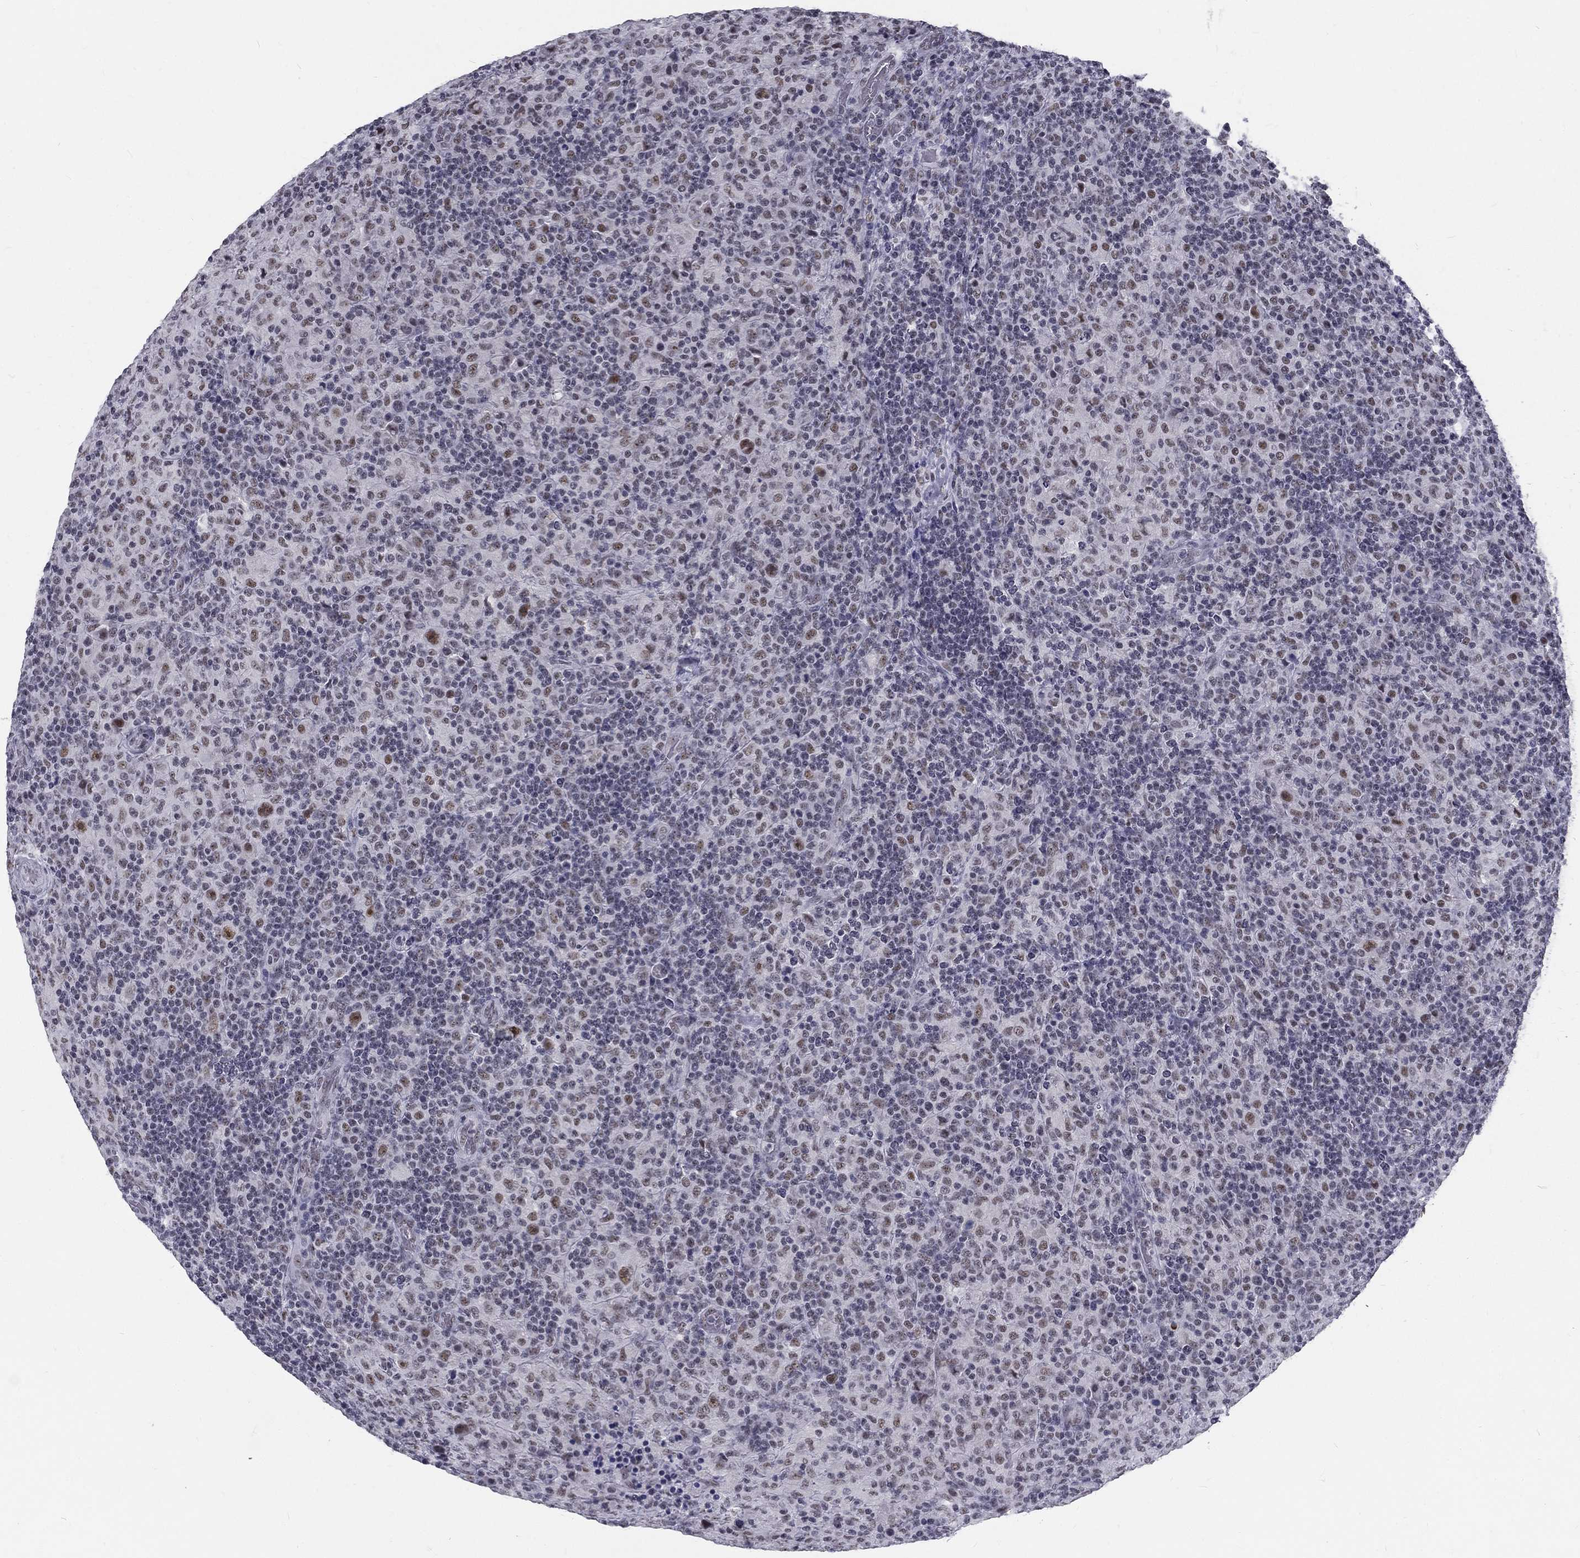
{"staining": {"intensity": "moderate", "quantity": "25%-75%", "location": "nuclear"}, "tissue": "lymphoma", "cell_type": "Tumor cells", "image_type": "cancer", "snomed": [{"axis": "morphology", "description": "Hodgkin's disease, NOS"}, {"axis": "topography", "description": "Lymph node"}], "caption": "High-power microscopy captured an immunohistochemistry photomicrograph of lymphoma, revealing moderate nuclear positivity in approximately 25%-75% of tumor cells.", "gene": "SNORC", "patient": {"sex": "male", "age": 70}}